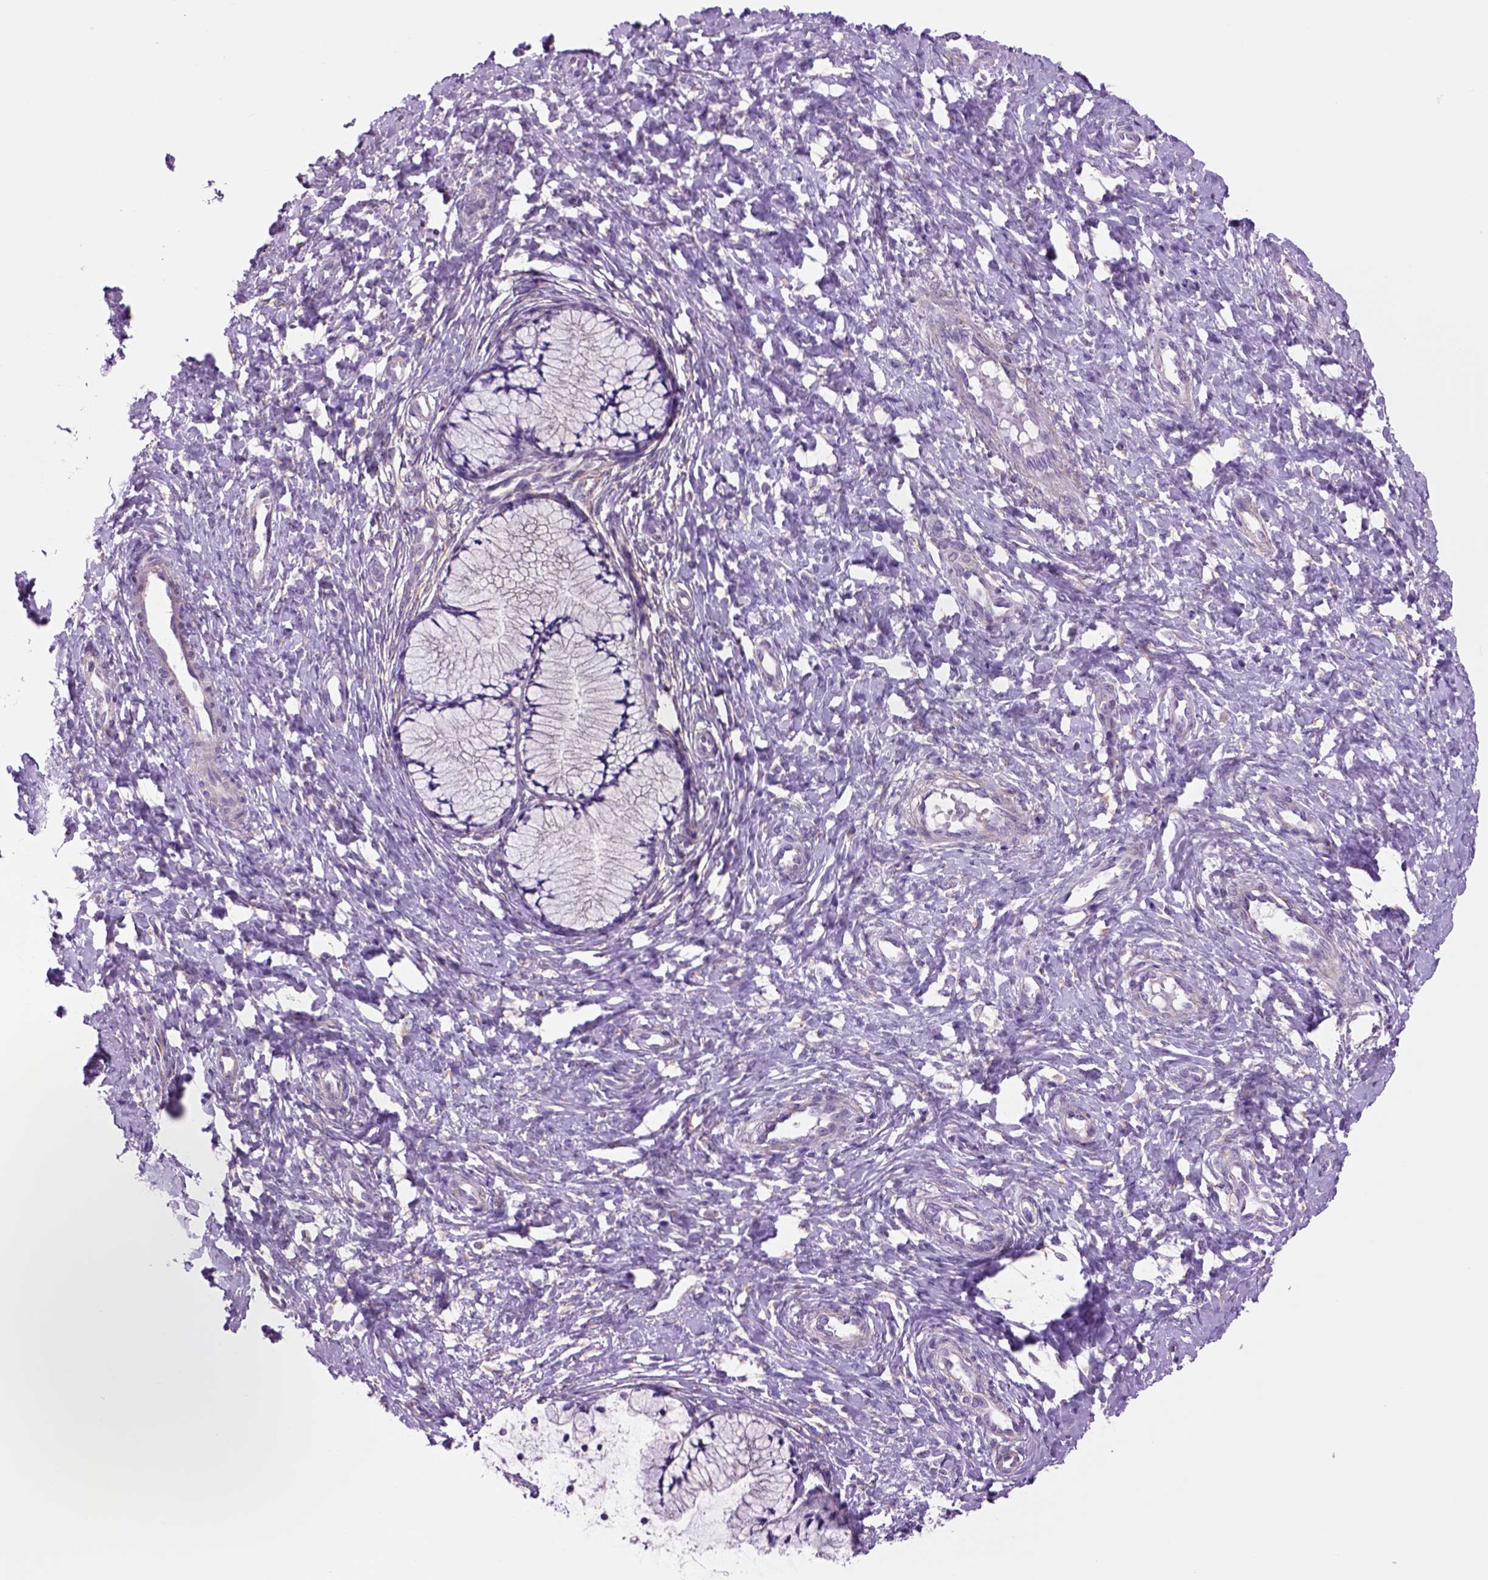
{"staining": {"intensity": "negative", "quantity": "none", "location": "none"}, "tissue": "cervix", "cell_type": "Glandular cells", "image_type": "normal", "snomed": [{"axis": "morphology", "description": "Normal tissue, NOS"}, {"axis": "topography", "description": "Cervix"}], "caption": "IHC micrograph of normal cervix stained for a protein (brown), which exhibits no expression in glandular cells.", "gene": "PIAS3", "patient": {"sex": "female", "age": 37}}